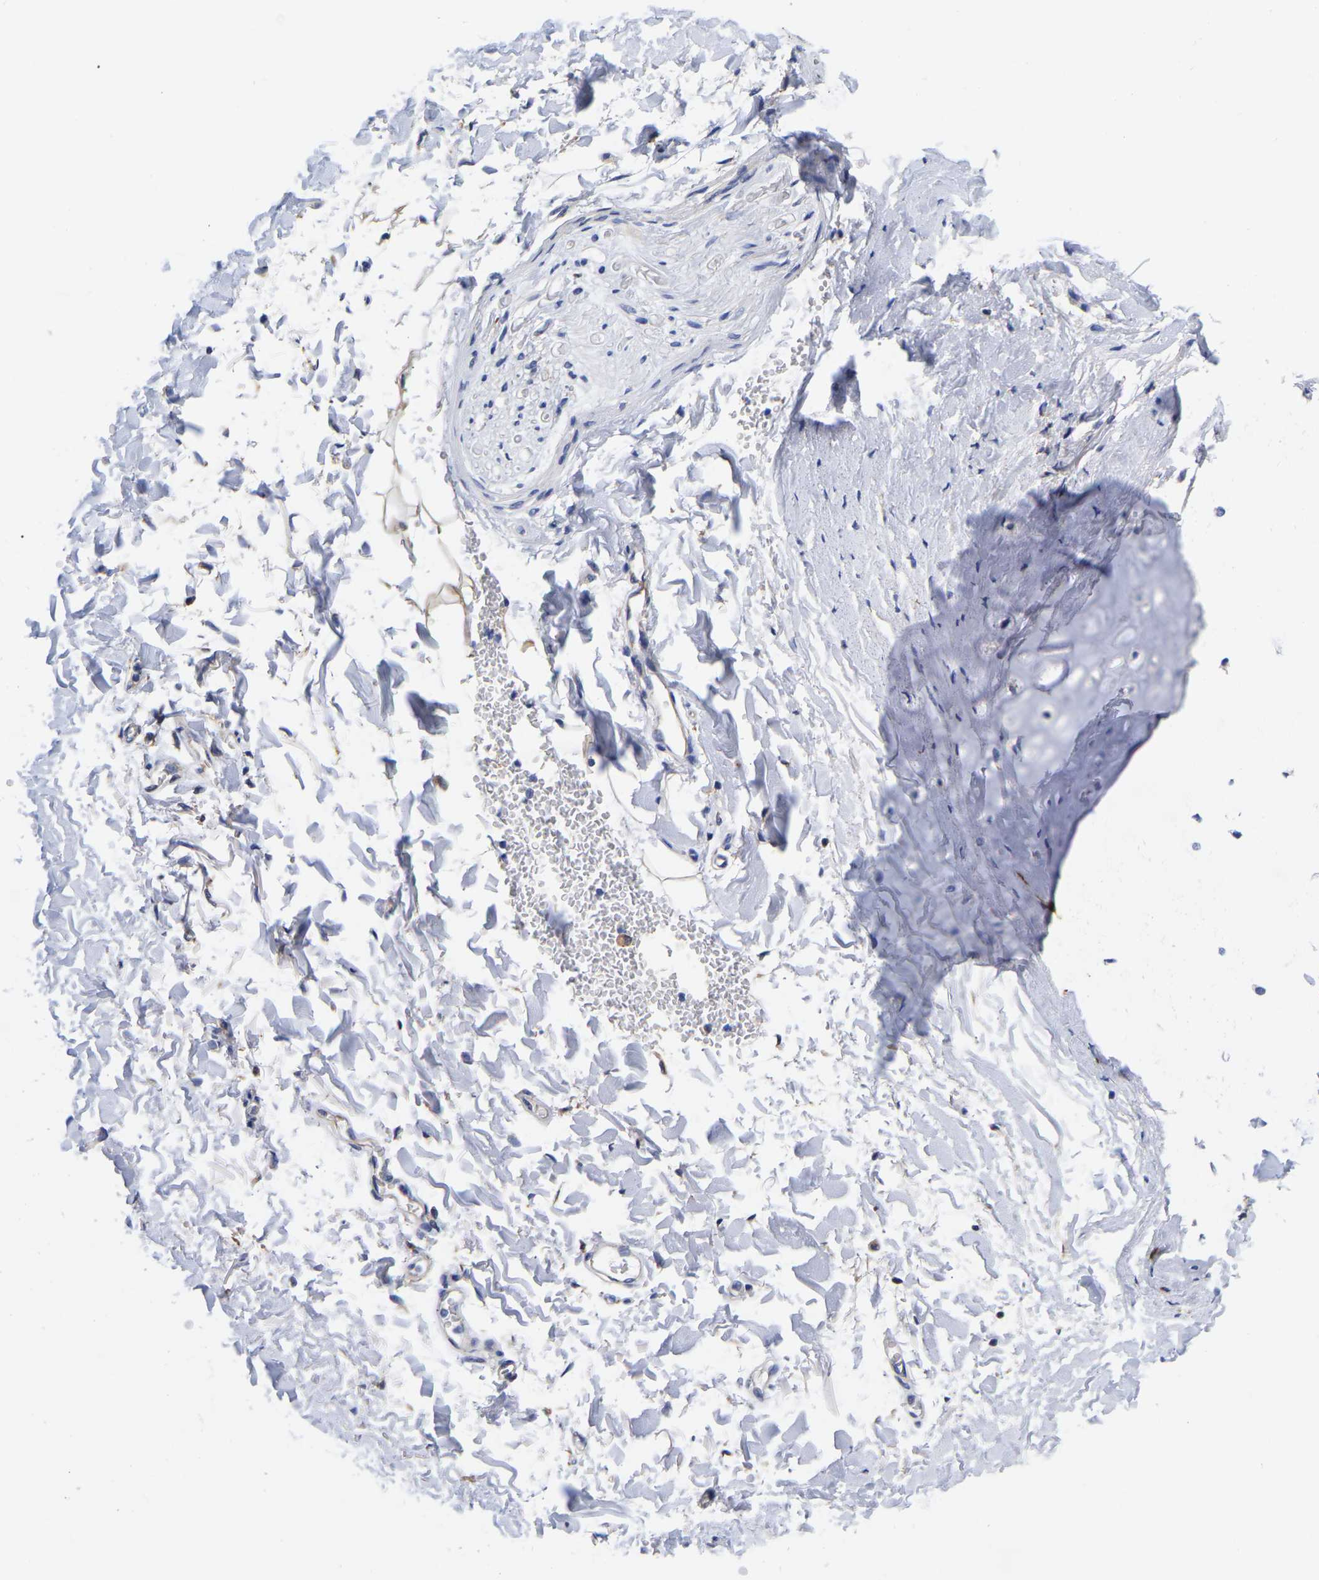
{"staining": {"intensity": "weak", "quantity": ">75%", "location": "cytoplasmic/membranous"}, "tissue": "adipose tissue", "cell_type": "Adipocytes", "image_type": "normal", "snomed": [{"axis": "morphology", "description": "Normal tissue, NOS"}, {"axis": "topography", "description": "Cartilage tissue"}, {"axis": "topography", "description": "Bronchus"}], "caption": "About >75% of adipocytes in normal human adipose tissue reveal weak cytoplasmic/membranous protein staining as visualized by brown immunohistochemical staining.", "gene": "CFAP298", "patient": {"sex": "female", "age": 73}}